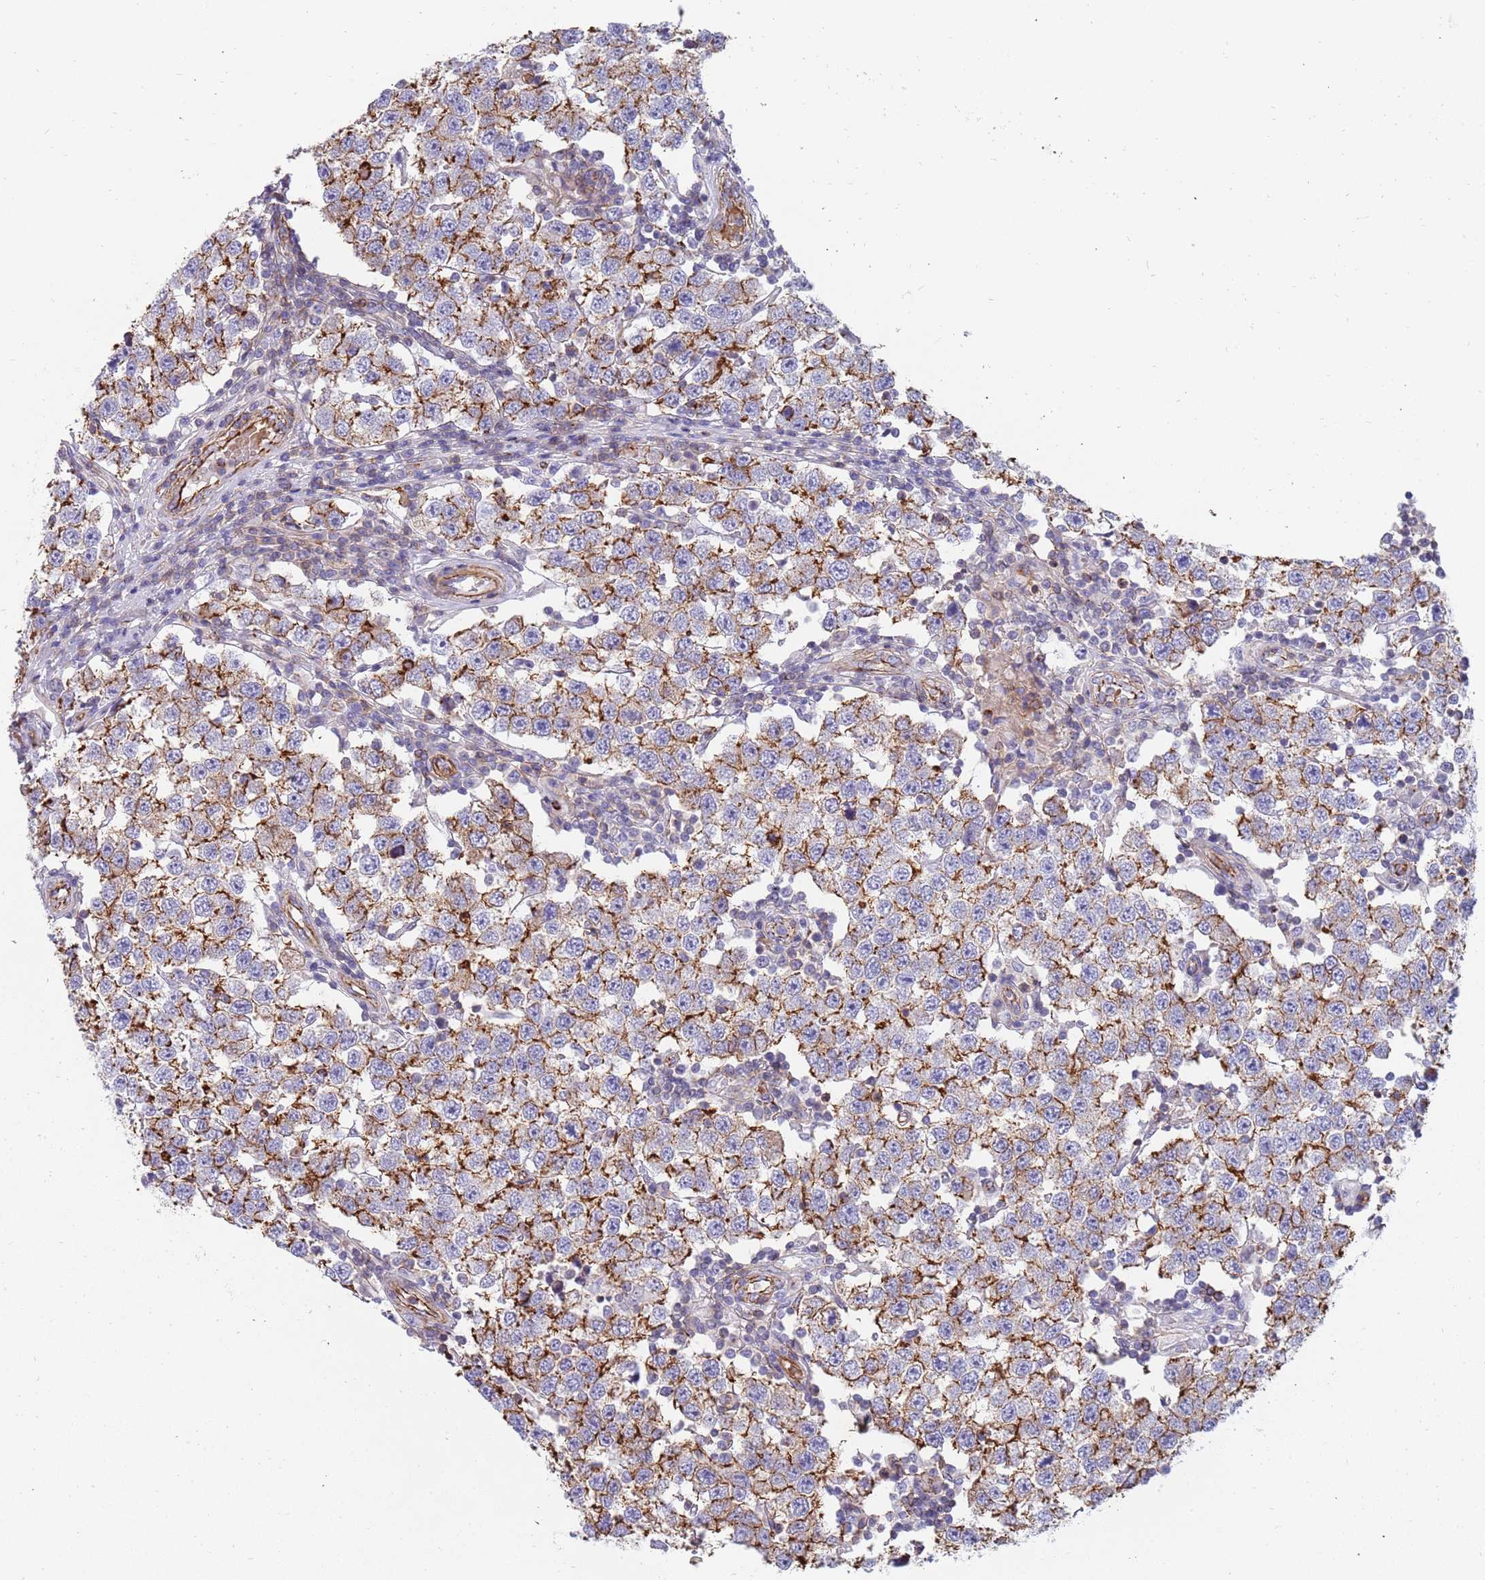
{"staining": {"intensity": "moderate", "quantity": ">75%", "location": "cytoplasmic/membranous"}, "tissue": "testis cancer", "cell_type": "Tumor cells", "image_type": "cancer", "snomed": [{"axis": "morphology", "description": "Seminoma, NOS"}, {"axis": "topography", "description": "Testis"}], "caption": "Human seminoma (testis) stained with a brown dye exhibits moderate cytoplasmic/membranous positive expression in about >75% of tumor cells.", "gene": "GFRAL", "patient": {"sex": "male", "age": 34}}